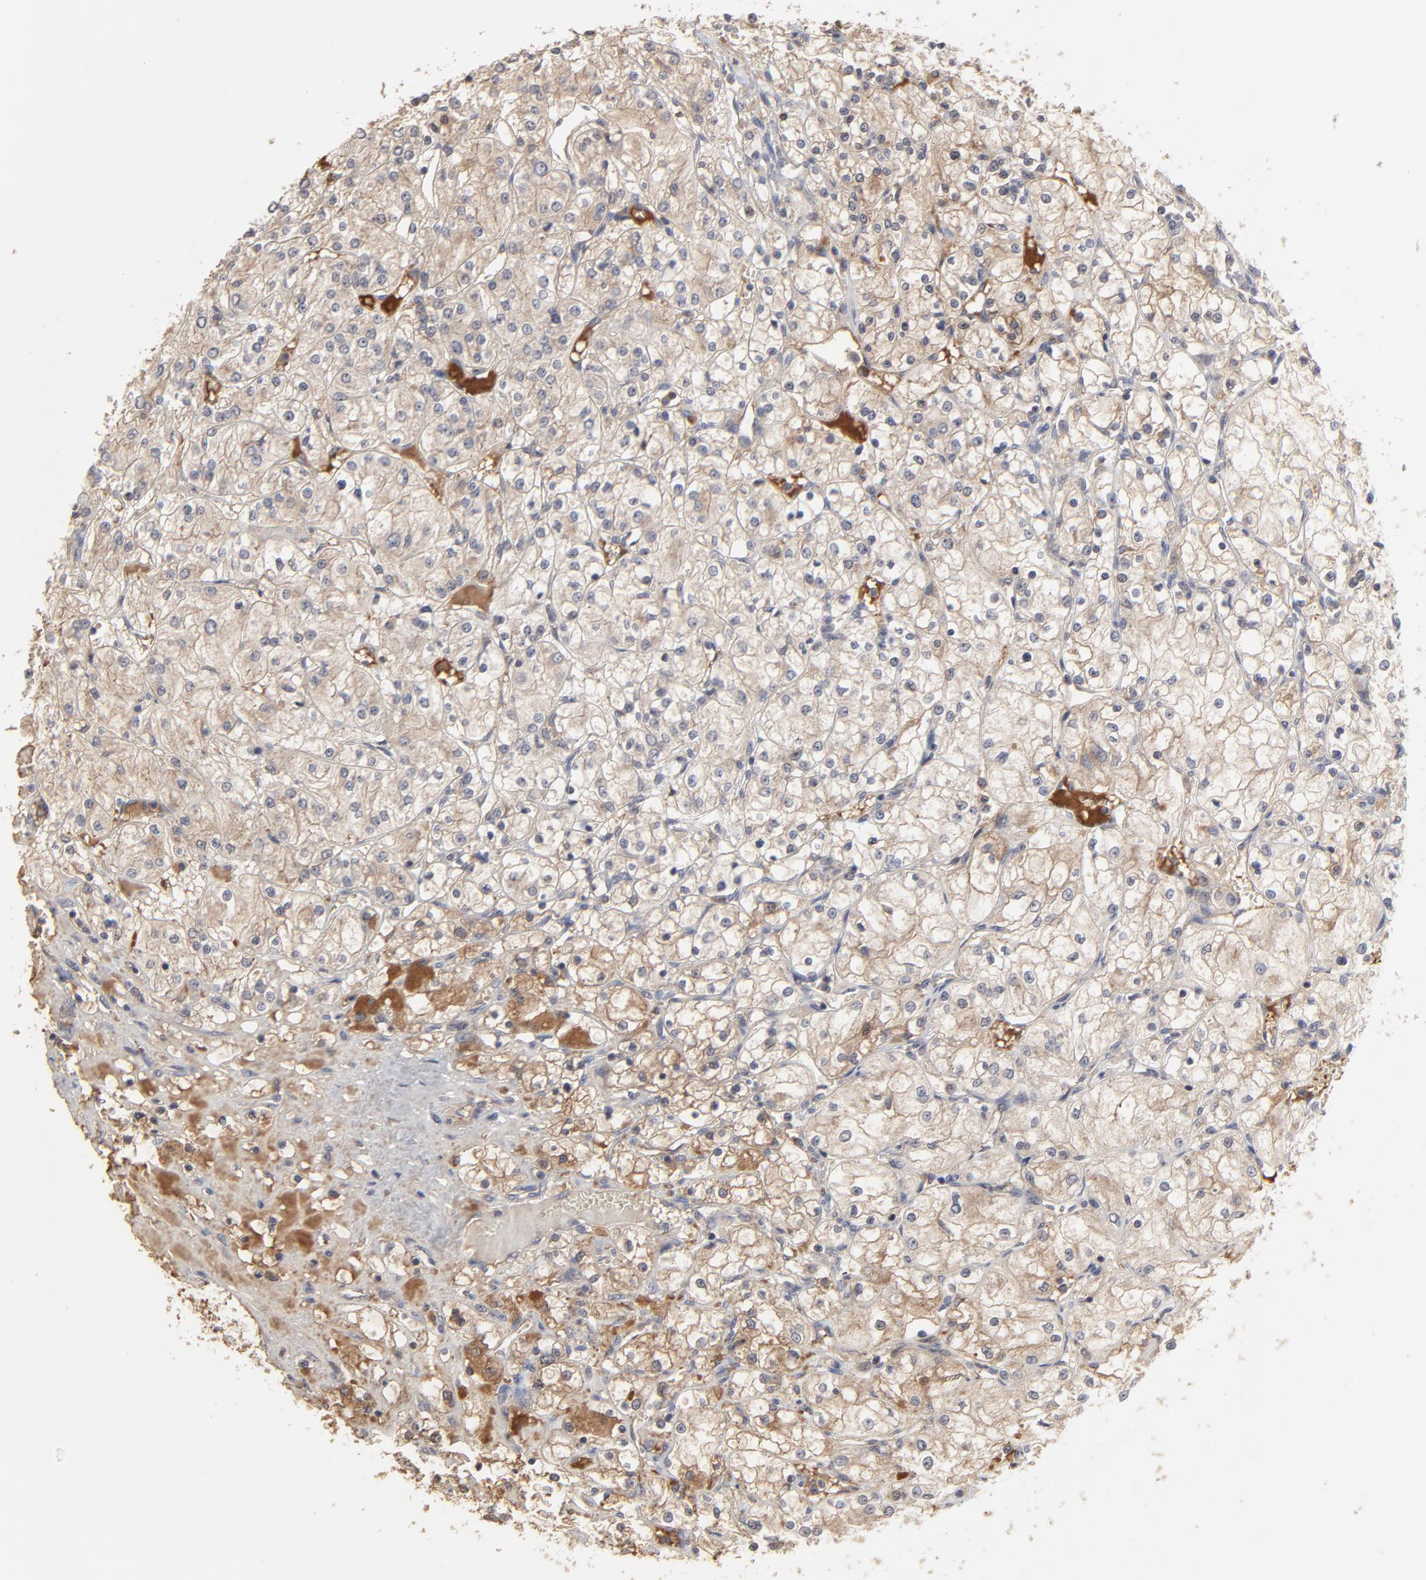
{"staining": {"intensity": "moderate", "quantity": ">75%", "location": "cytoplasmic/membranous"}, "tissue": "renal cancer", "cell_type": "Tumor cells", "image_type": "cancer", "snomed": [{"axis": "morphology", "description": "Adenocarcinoma, NOS"}, {"axis": "topography", "description": "Kidney"}], "caption": "This photomicrograph demonstrates immunohistochemistry staining of renal adenocarcinoma, with medium moderate cytoplasmic/membranous staining in approximately >75% of tumor cells.", "gene": "VPREB3", "patient": {"sex": "male", "age": 61}}